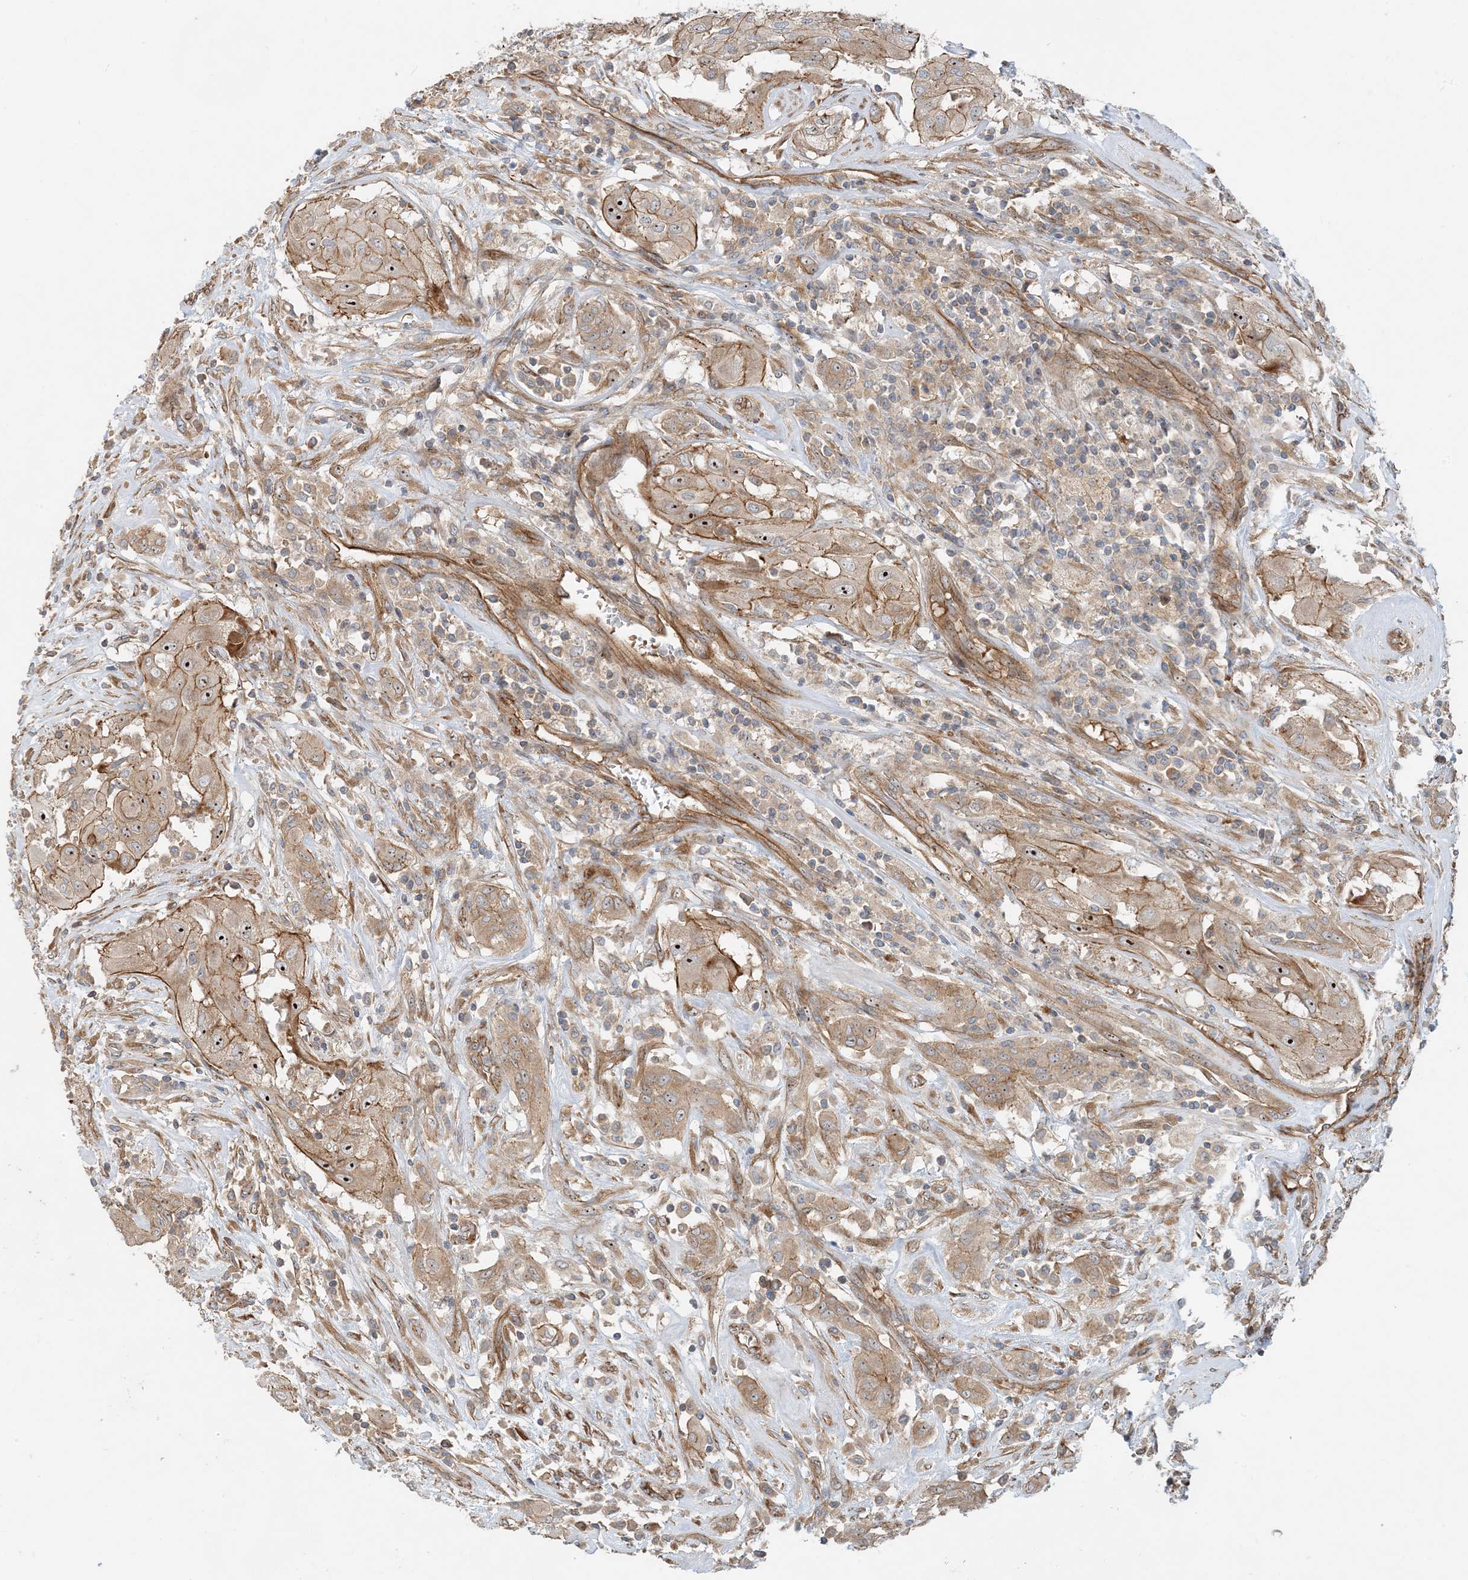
{"staining": {"intensity": "moderate", "quantity": "25%-75%", "location": "cytoplasmic/membranous,nuclear"}, "tissue": "thyroid cancer", "cell_type": "Tumor cells", "image_type": "cancer", "snomed": [{"axis": "morphology", "description": "Papillary adenocarcinoma, NOS"}, {"axis": "topography", "description": "Thyroid gland"}], "caption": "IHC micrograph of neoplastic tissue: thyroid cancer stained using IHC exhibits medium levels of moderate protein expression localized specifically in the cytoplasmic/membranous and nuclear of tumor cells, appearing as a cytoplasmic/membranous and nuclear brown color.", "gene": "MYL5", "patient": {"sex": "female", "age": 59}}